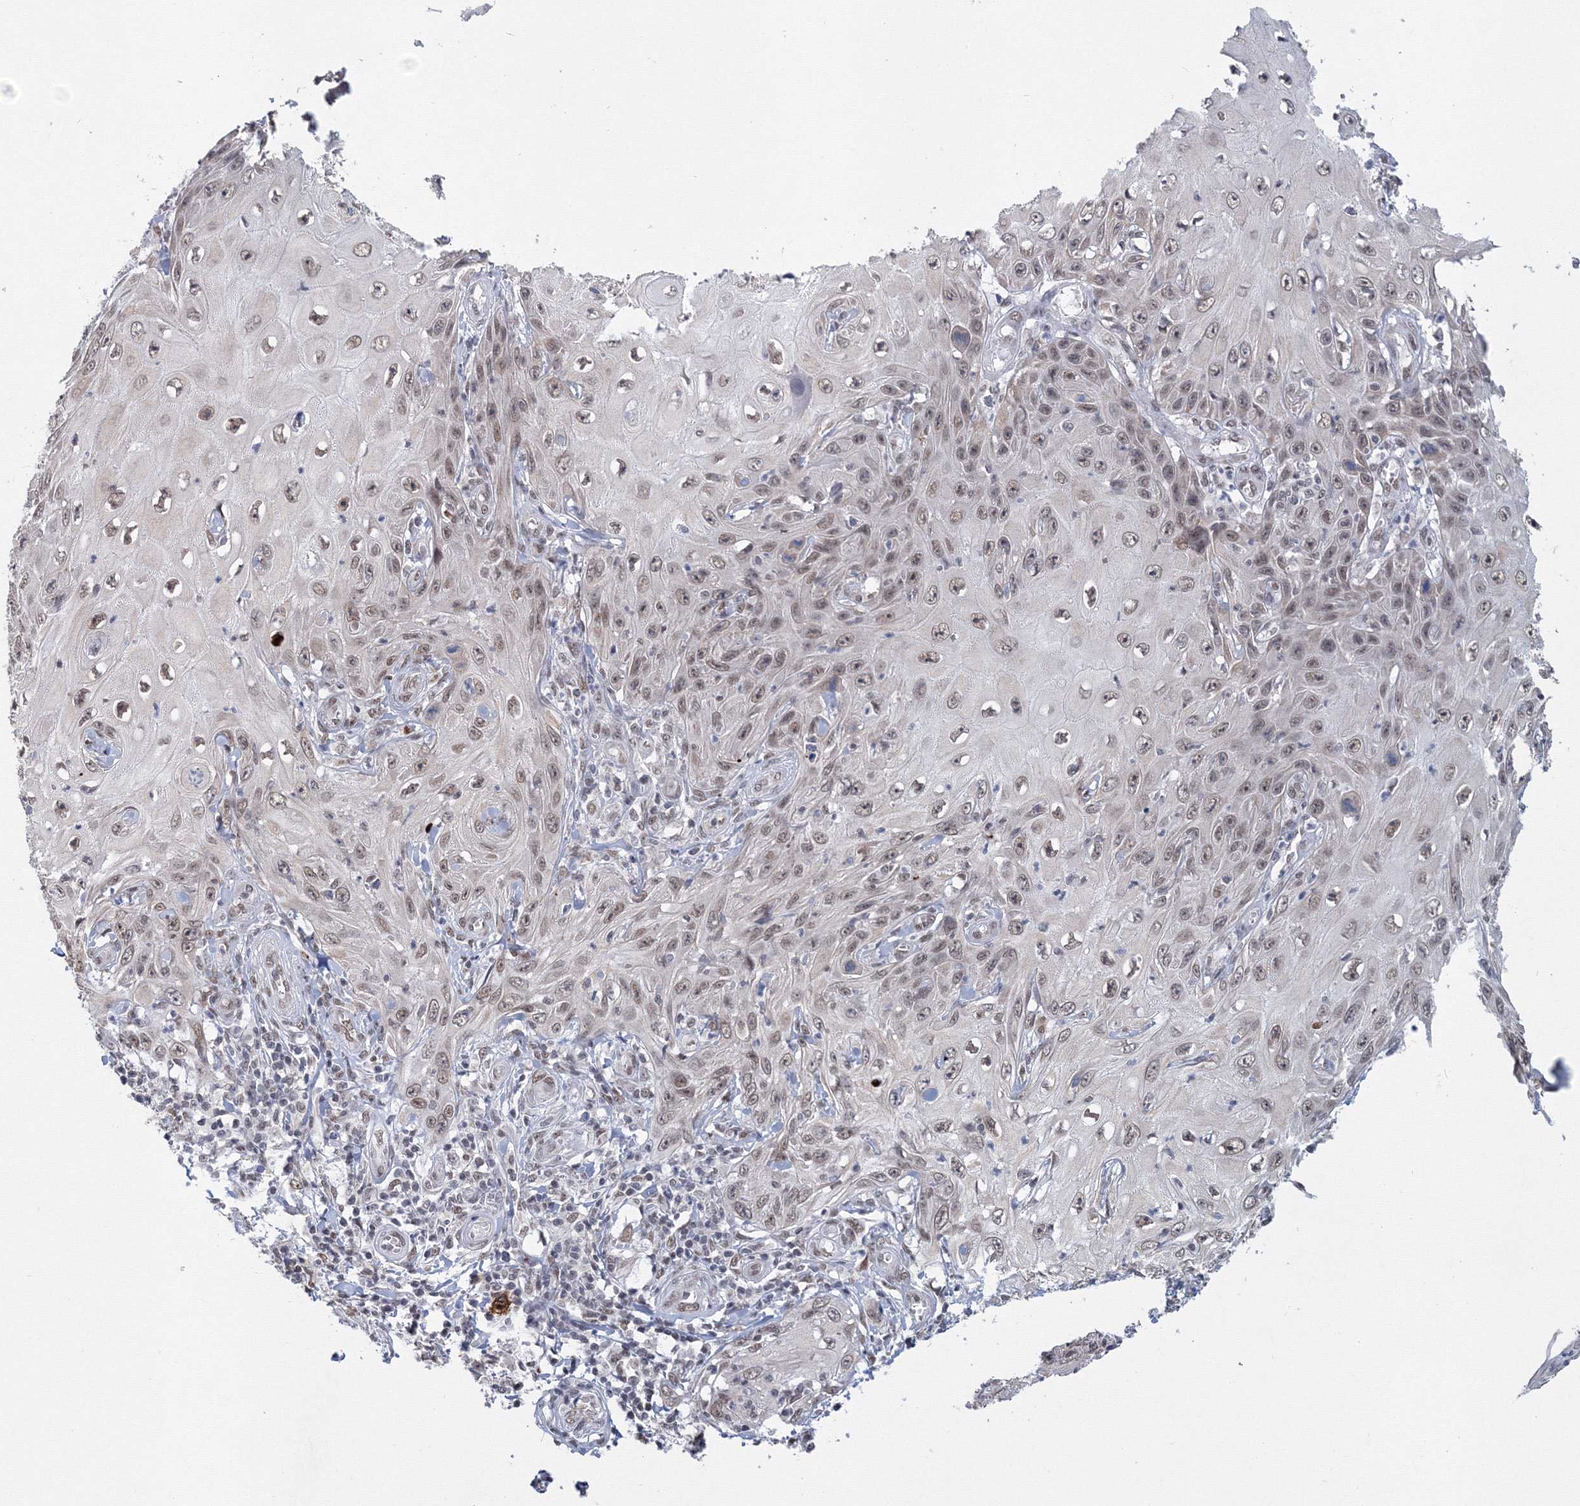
{"staining": {"intensity": "weak", "quantity": "25%-75%", "location": "nuclear"}, "tissue": "skin cancer", "cell_type": "Tumor cells", "image_type": "cancer", "snomed": [{"axis": "morphology", "description": "Squamous cell carcinoma, NOS"}, {"axis": "topography", "description": "Skin"}], "caption": "About 25%-75% of tumor cells in squamous cell carcinoma (skin) reveal weak nuclear protein staining as visualized by brown immunohistochemical staining.", "gene": "SF3B6", "patient": {"sex": "female", "age": 73}}